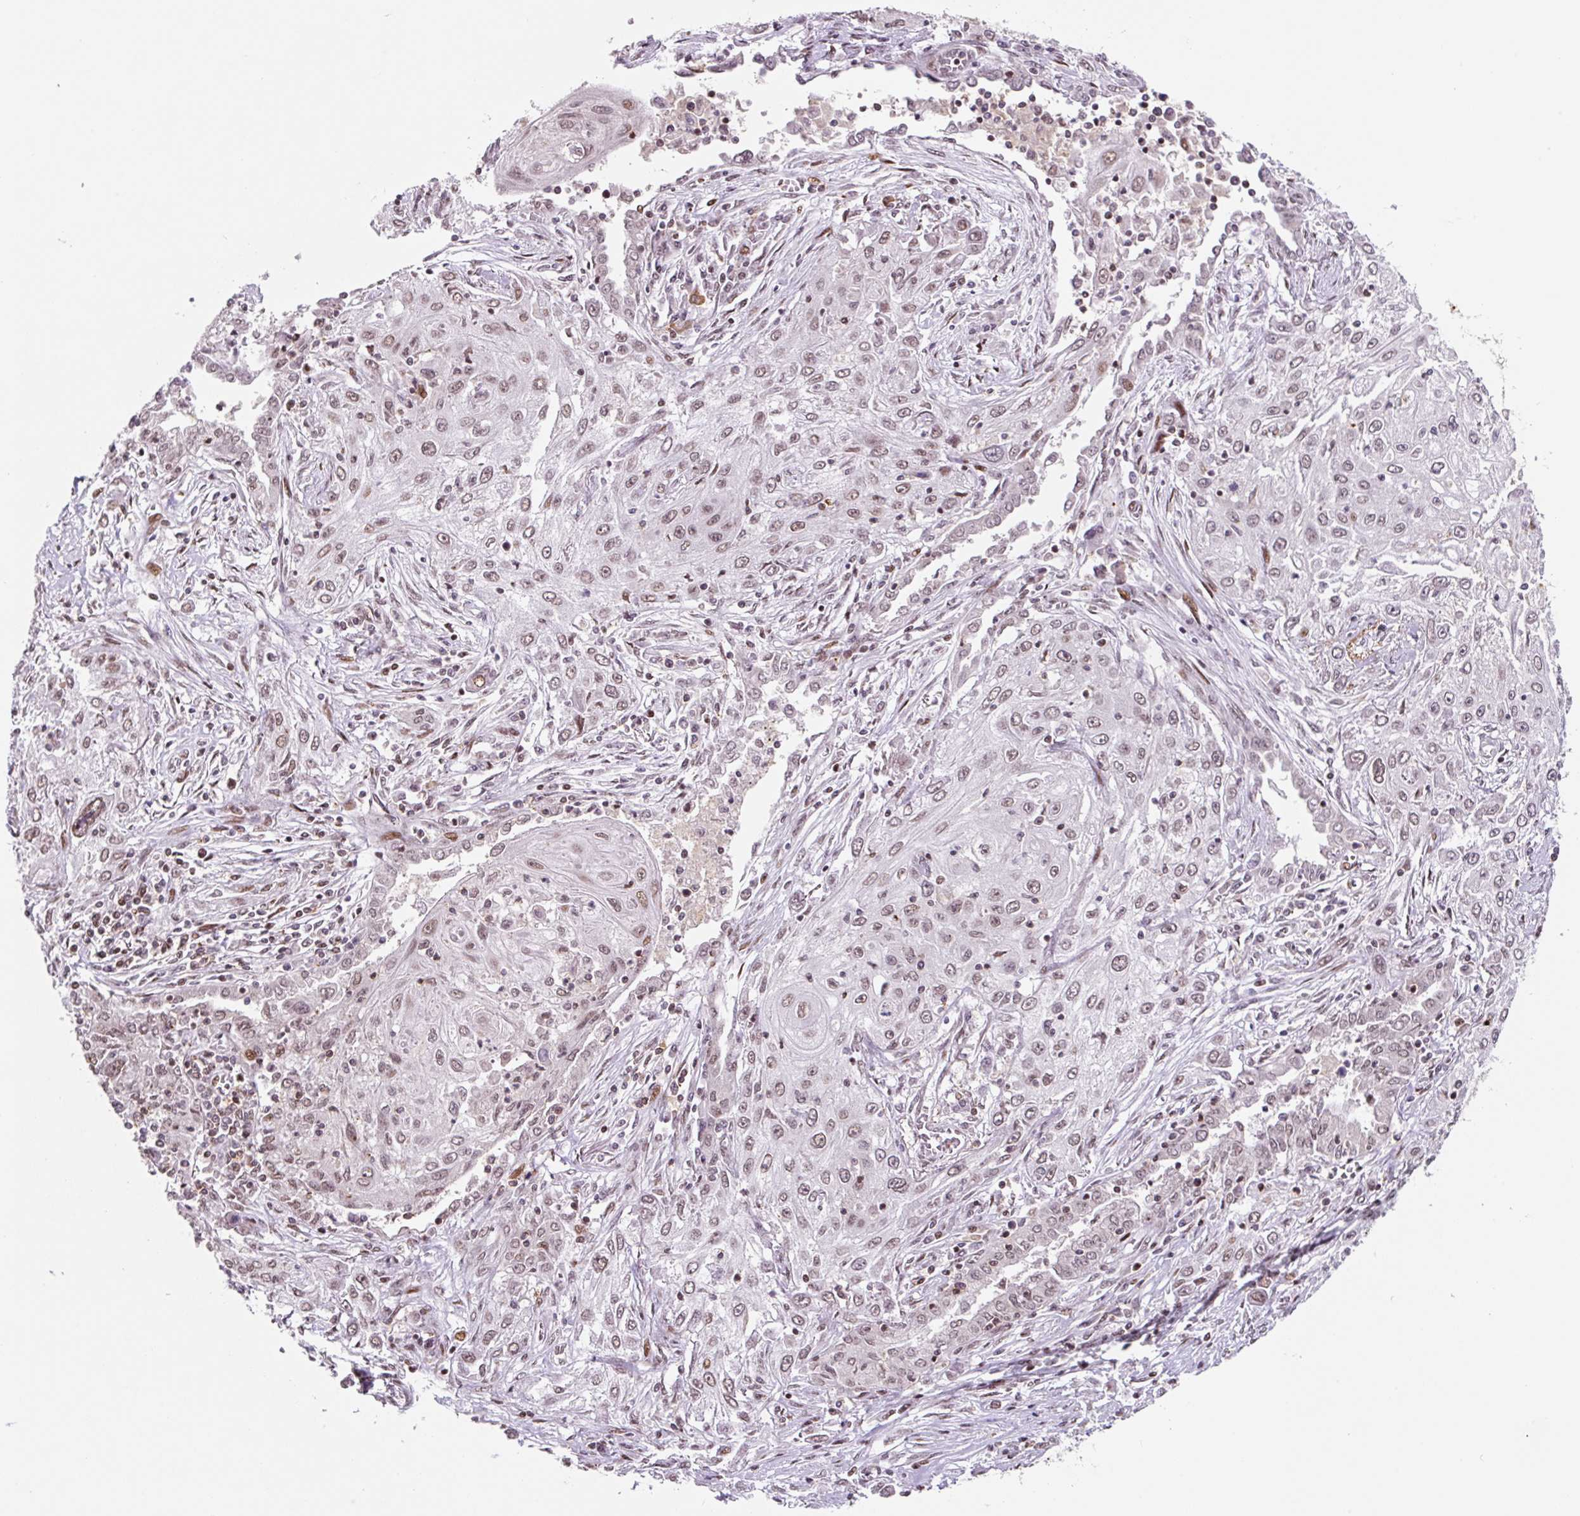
{"staining": {"intensity": "weak", "quantity": ">75%", "location": "nuclear"}, "tissue": "lung cancer", "cell_type": "Tumor cells", "image_type": "cancer", "snomed": [{"axis": "morphology", "description": "Squamous cell carcinoma, NOS"}, {"axis": "topography", "description": "Lung"}], "caption": "Lung cancer (squamous cell carcinoma) stained with a brown dye shows weak nuclear positive positivity in approximately >75% of tumor cells.", "gene": "CCNL2", "patient": {"sex": "female", "age": 69}}